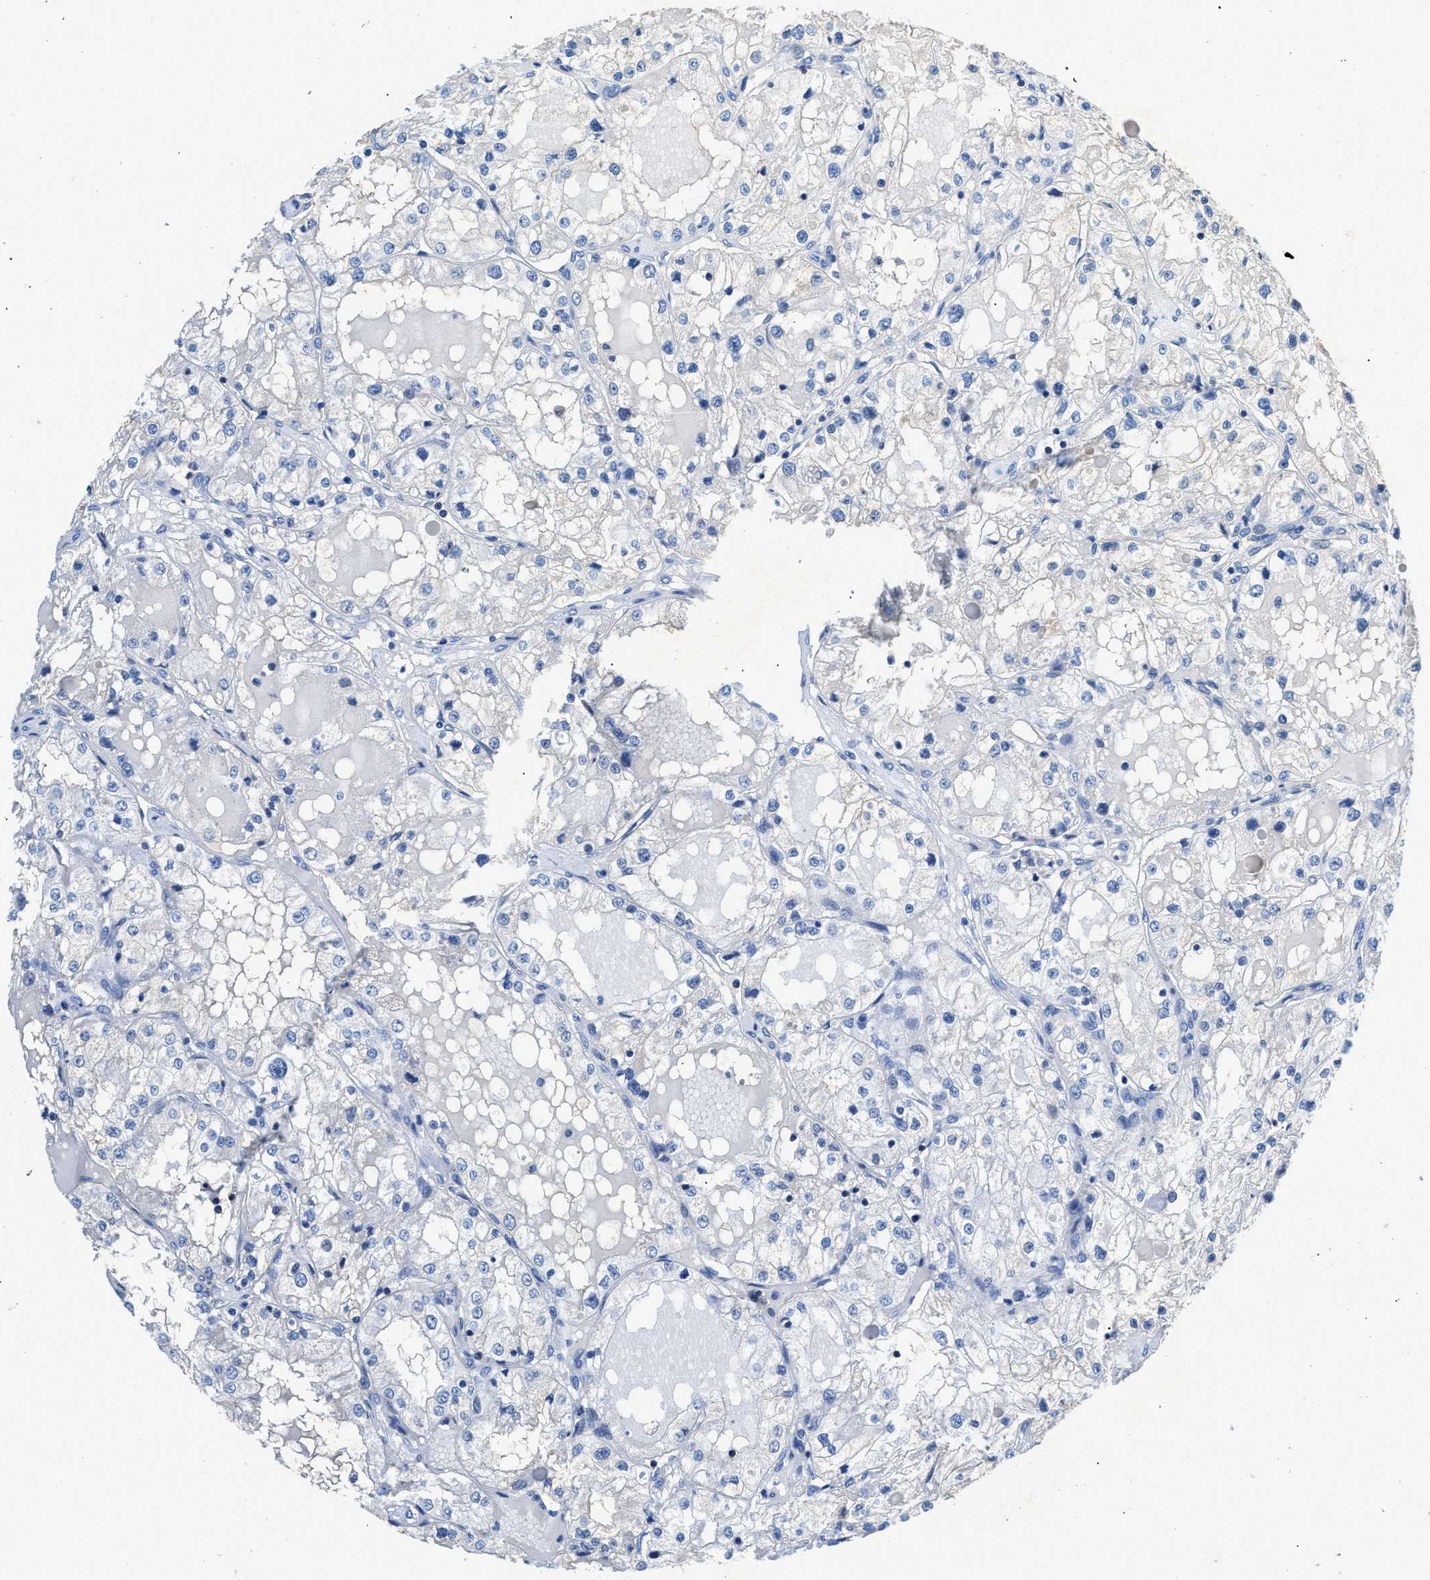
{"staining": {"intensity": "negative", "quantity": "none", "location": "none"}, "tissue": "renal cancer", "cell_type": "Tumor cells", "image_type": "cancer", "snomed": [{"axis": "morphology", "description": "Adenocarcinoma, NOS"}, {"axis": "topography", "description": "Kidney"}], "caption": "Tumor cells are negative for protein expression in human renal cancer.", "gene": "SLC10A6", "patient": {"sex": "male", "age": 68}}